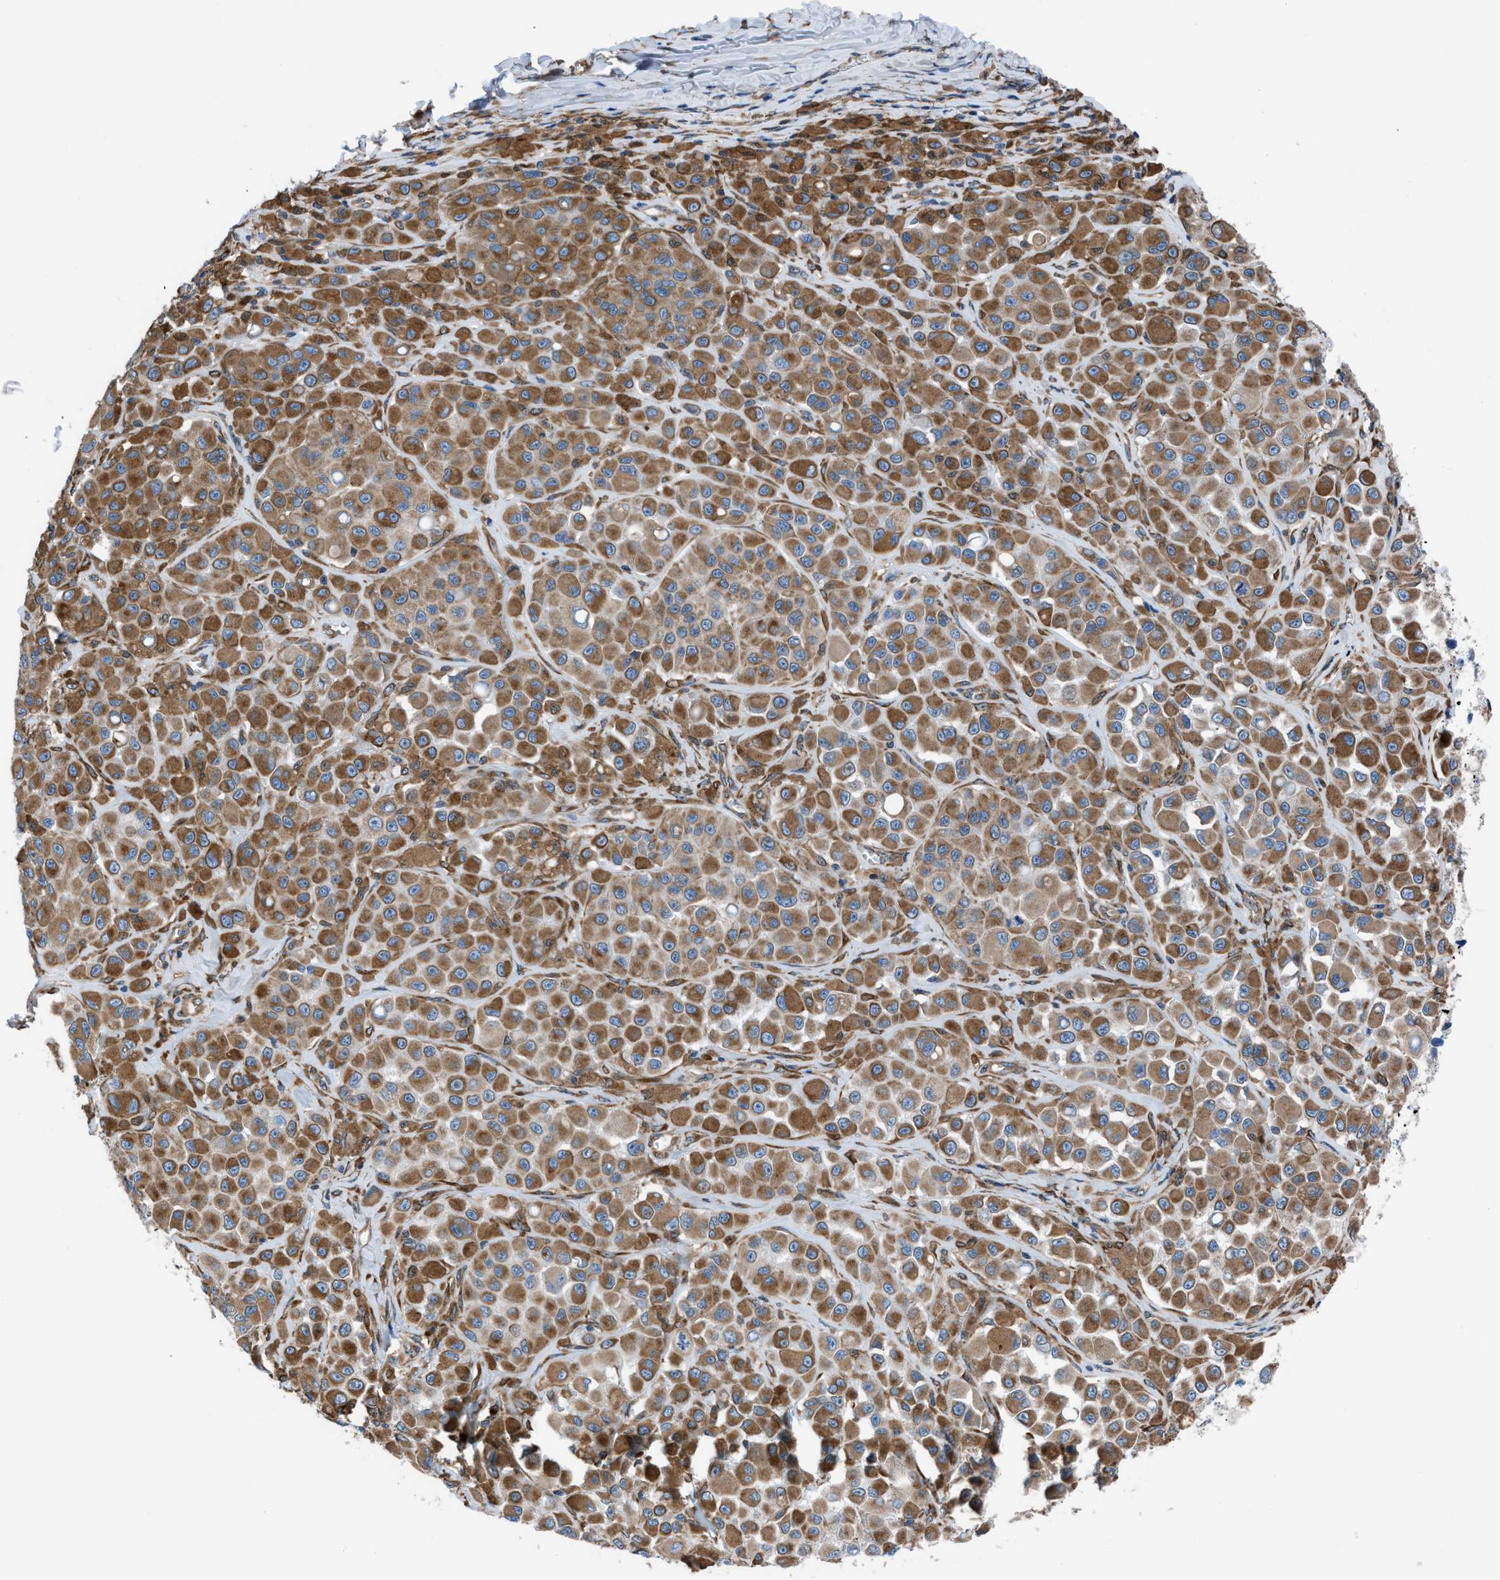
{"staining": {"intensity": "moderate", "quantity": ">75%", "location": "cytoplasmic/membranous"}, "tissue": "melanoma", "cell_type": "Tumor cells", "image_type": "cancer", "snomed": [{"axis": "morphology", "description": "Malignant melanoma, NOS"}, {"axis": "topography", "description": "Skin"}], "caption": "Moderate cytoplasmic/membranous positivity for a protein is appreciated in about >75% of tumor cells of melanoma using IHC.", "gene": "DMAC1", "patient": {"sex": "male", "age": 84}}